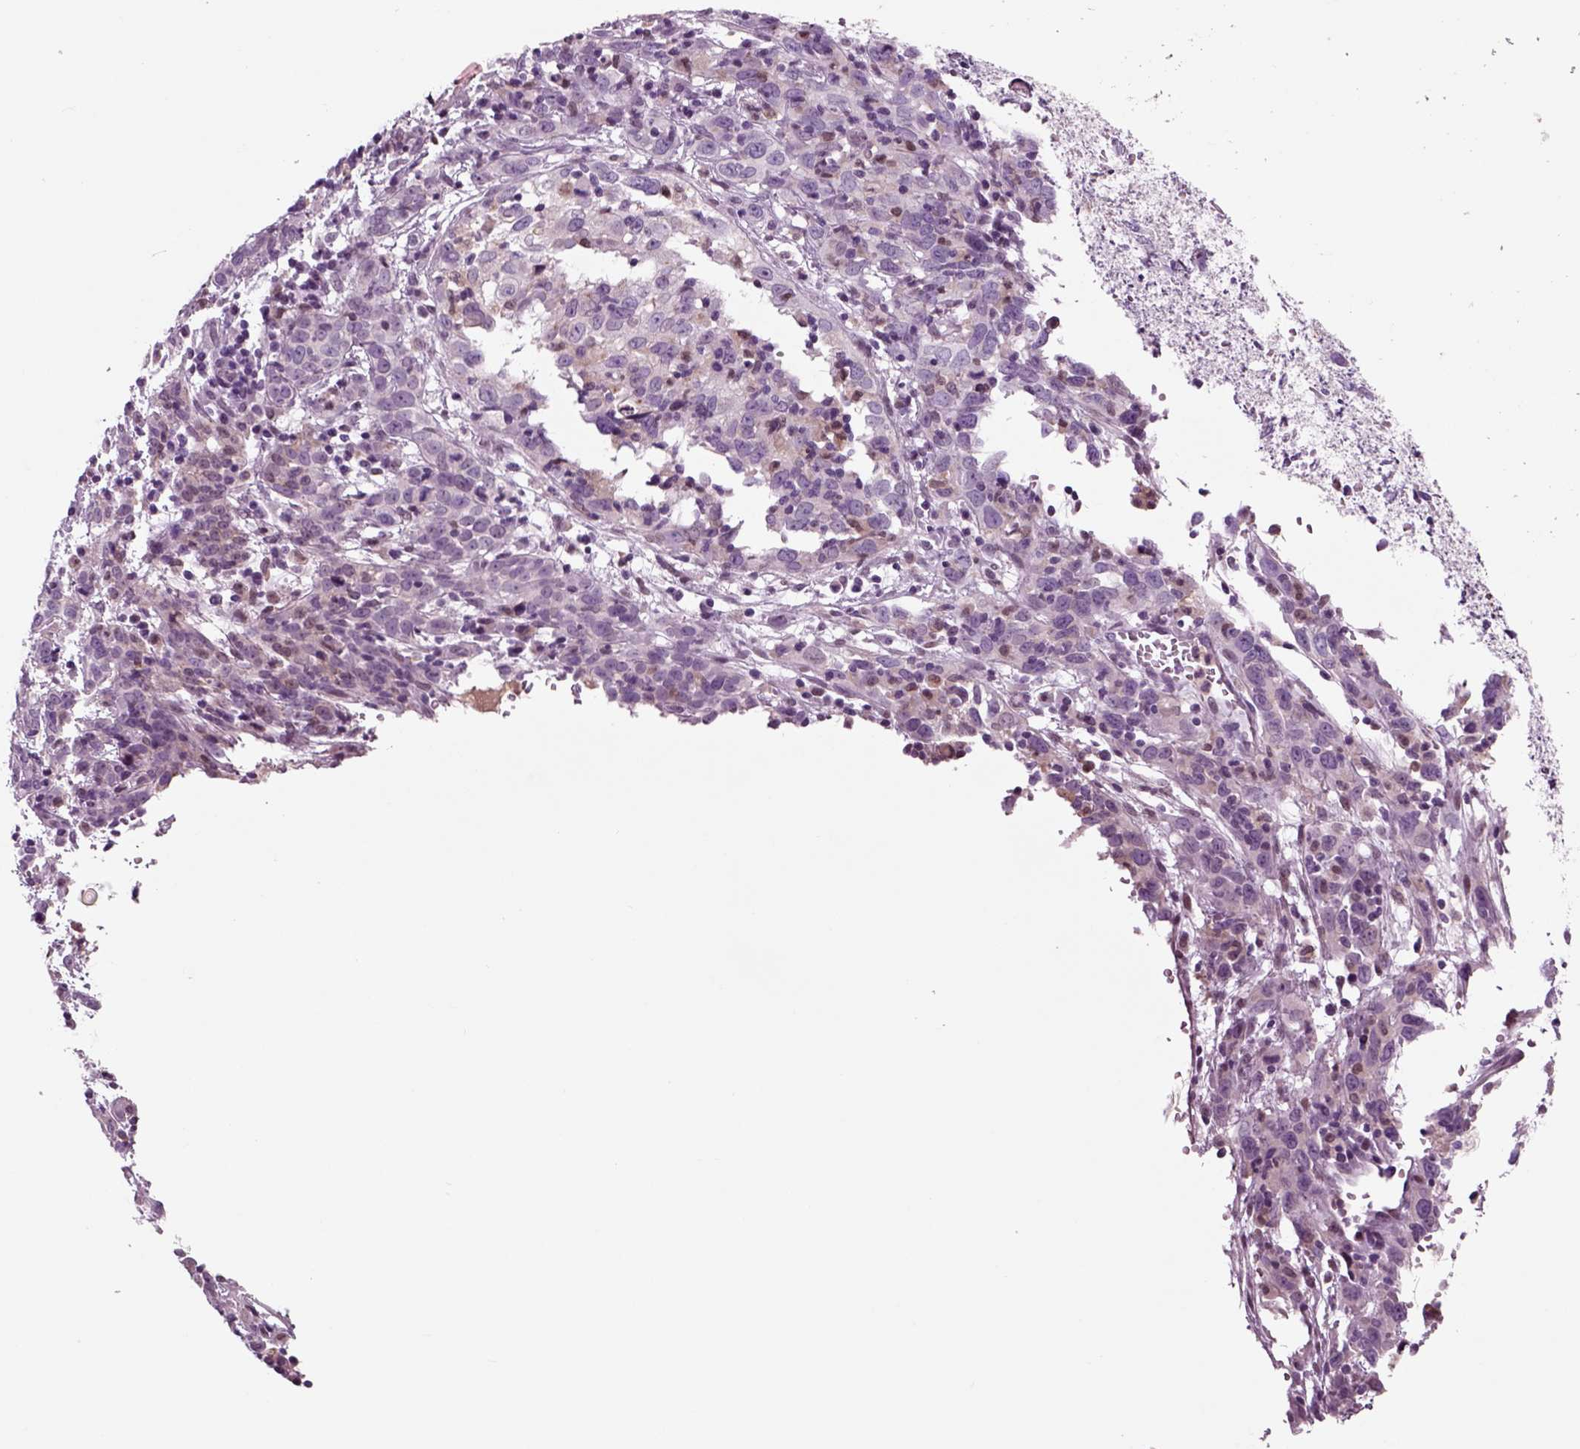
{"staining": {"intensity": "negative", "quantity": "none", "location": "none"}, "tissue": "cervical cancer", "cell_type": "Tumor cells", "image_type": "cancer", "snomed": [{"axis": "morphology", "description": "Adenocarcinoma, NOS"}, {"axis": "topography", "description": "Cervix"}], "caption": "Immunohistochemistry (IHC) of cervical adenocarcinoma exhibits no positivity in tumor cells.", "gene": "CHGB", "patient": {"sex": "female", "age": 40}}